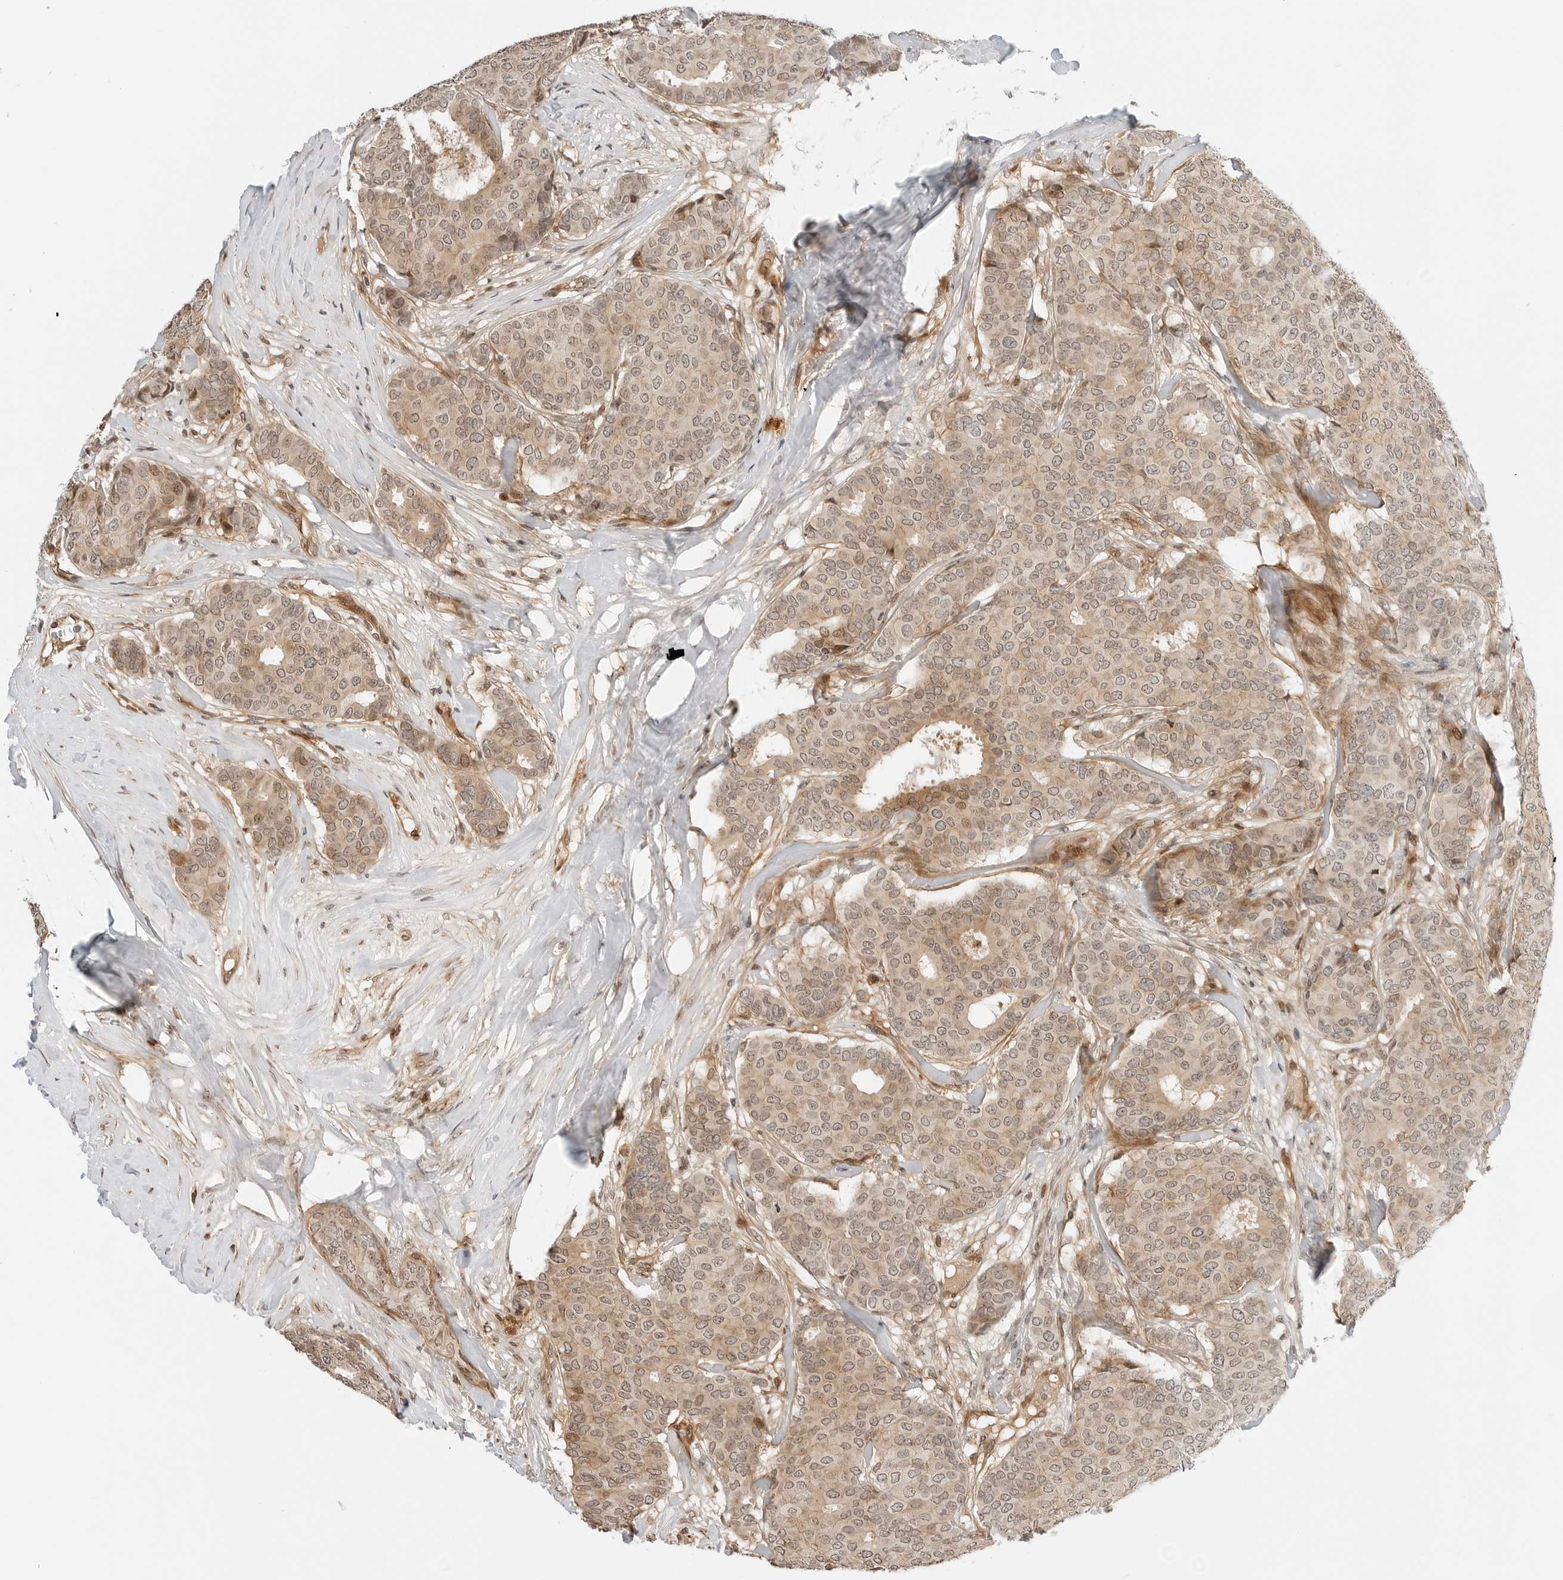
{"staining": {"intensity": "weak", "quantity": ">75%", "location": "cytoplasmic/membranous,nuclear"}, "tissue": "breast cancer", "cell_type": "Tumor cells", "image_type": "cancer", "snomed": [{"axis": "morphology", "description": "Duct carcinoma"}, {"axis": "topography", "description": "Breast"}], "caption": "Weak cytoplasmic/membranous and nuclear staining for a protein is identified in approximately >75% of tumor cells of infiltrating ductal carcinoma (breast) using IHC.", "gene": "GEM", "patient": {"sex": "female", "age": 75}}